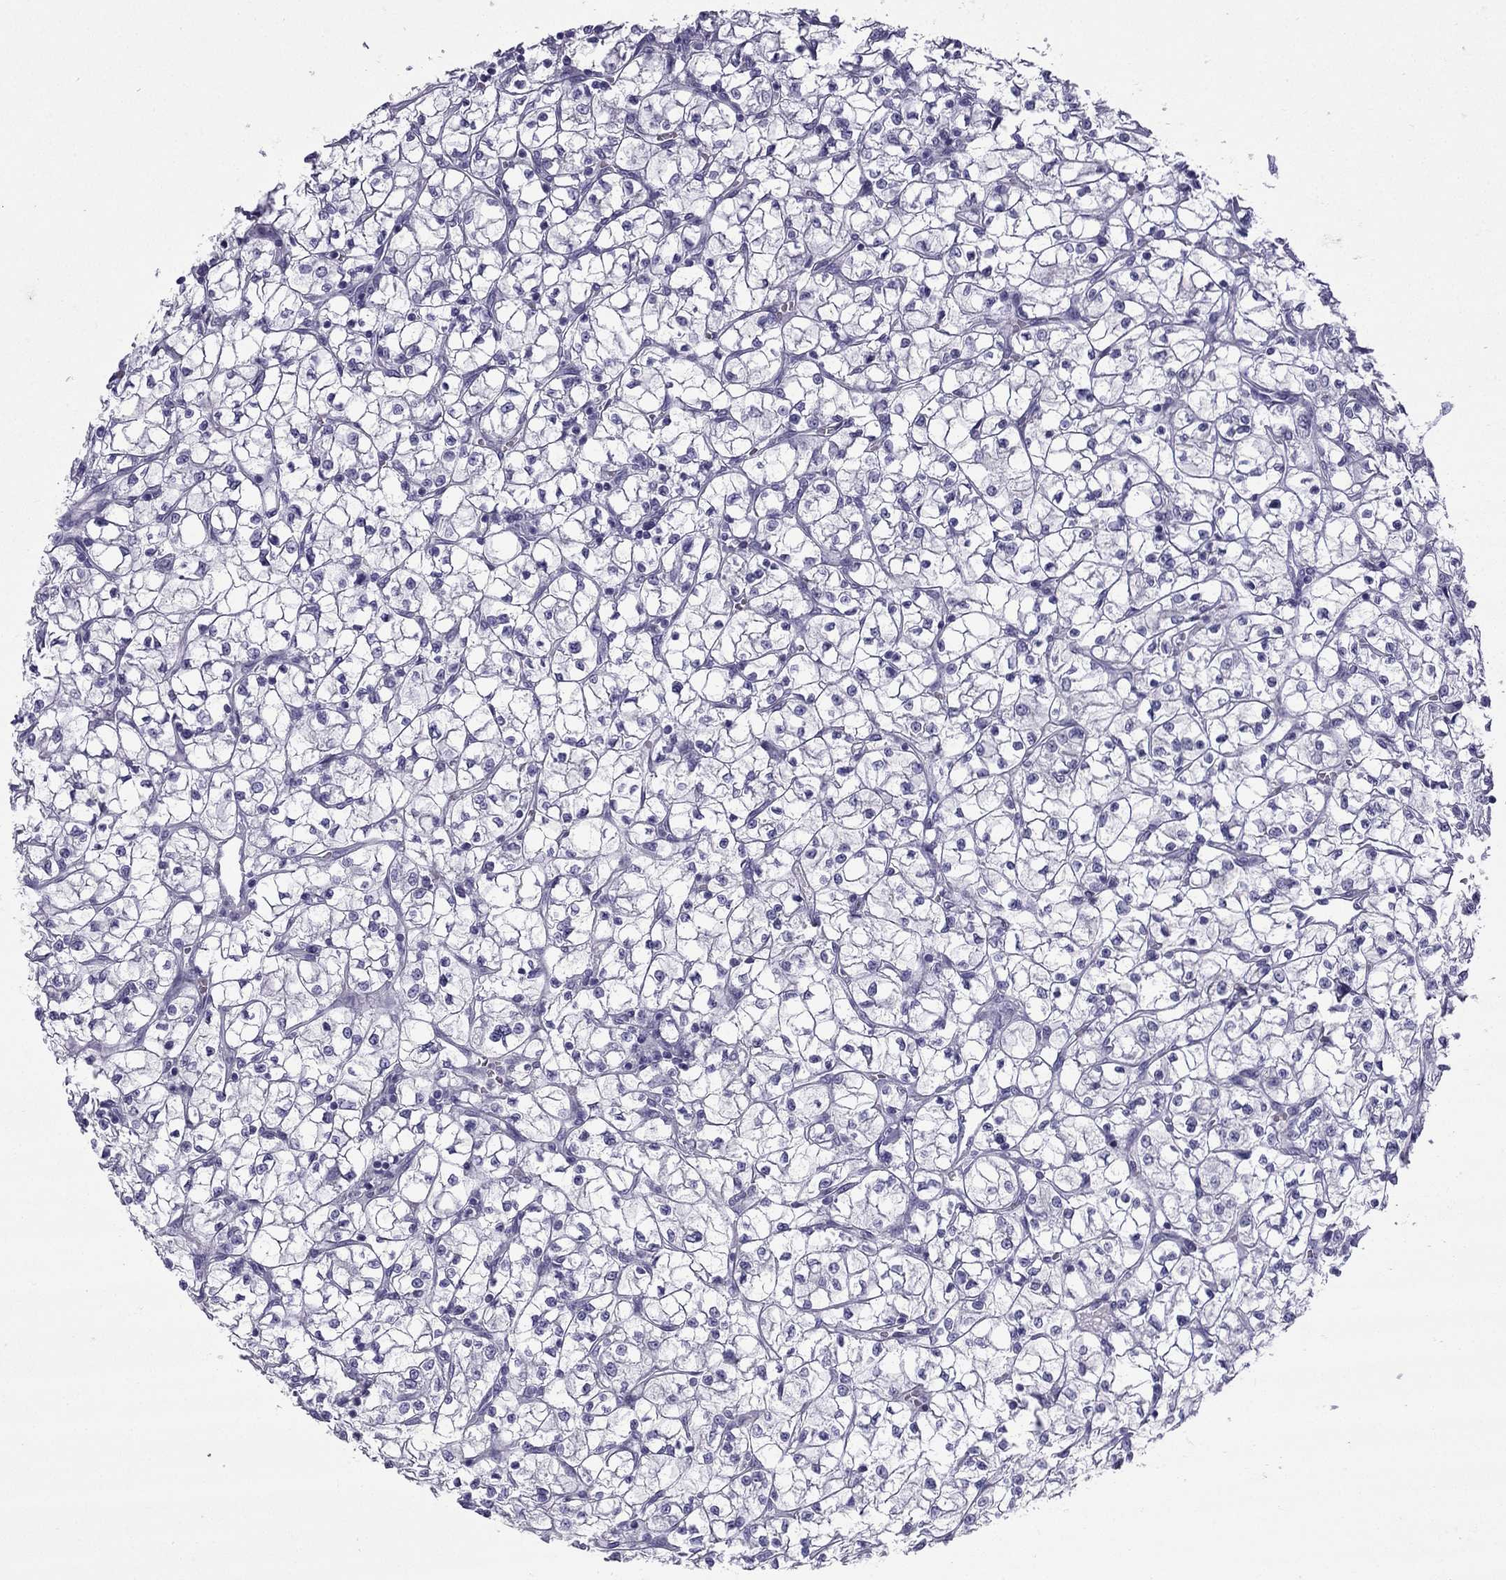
{"staining": {"intensity": "negative", "quantity": "none", "location": "none"}, "tissue": "renal cancer", "cell_type": "Tumor cells", "image_type": "cancer", "snomed": [{"axis": "morphology", "description": "Adenocarcinoma, NOS"}, {"axis": "topography", "description": "Kidney"}], "caption": "A micrograph of renal cancer stained for a protein reveals no brown staining in tumor cells.", "gene": "GJA8", "patient": {"sex": "female", "age": 64}}